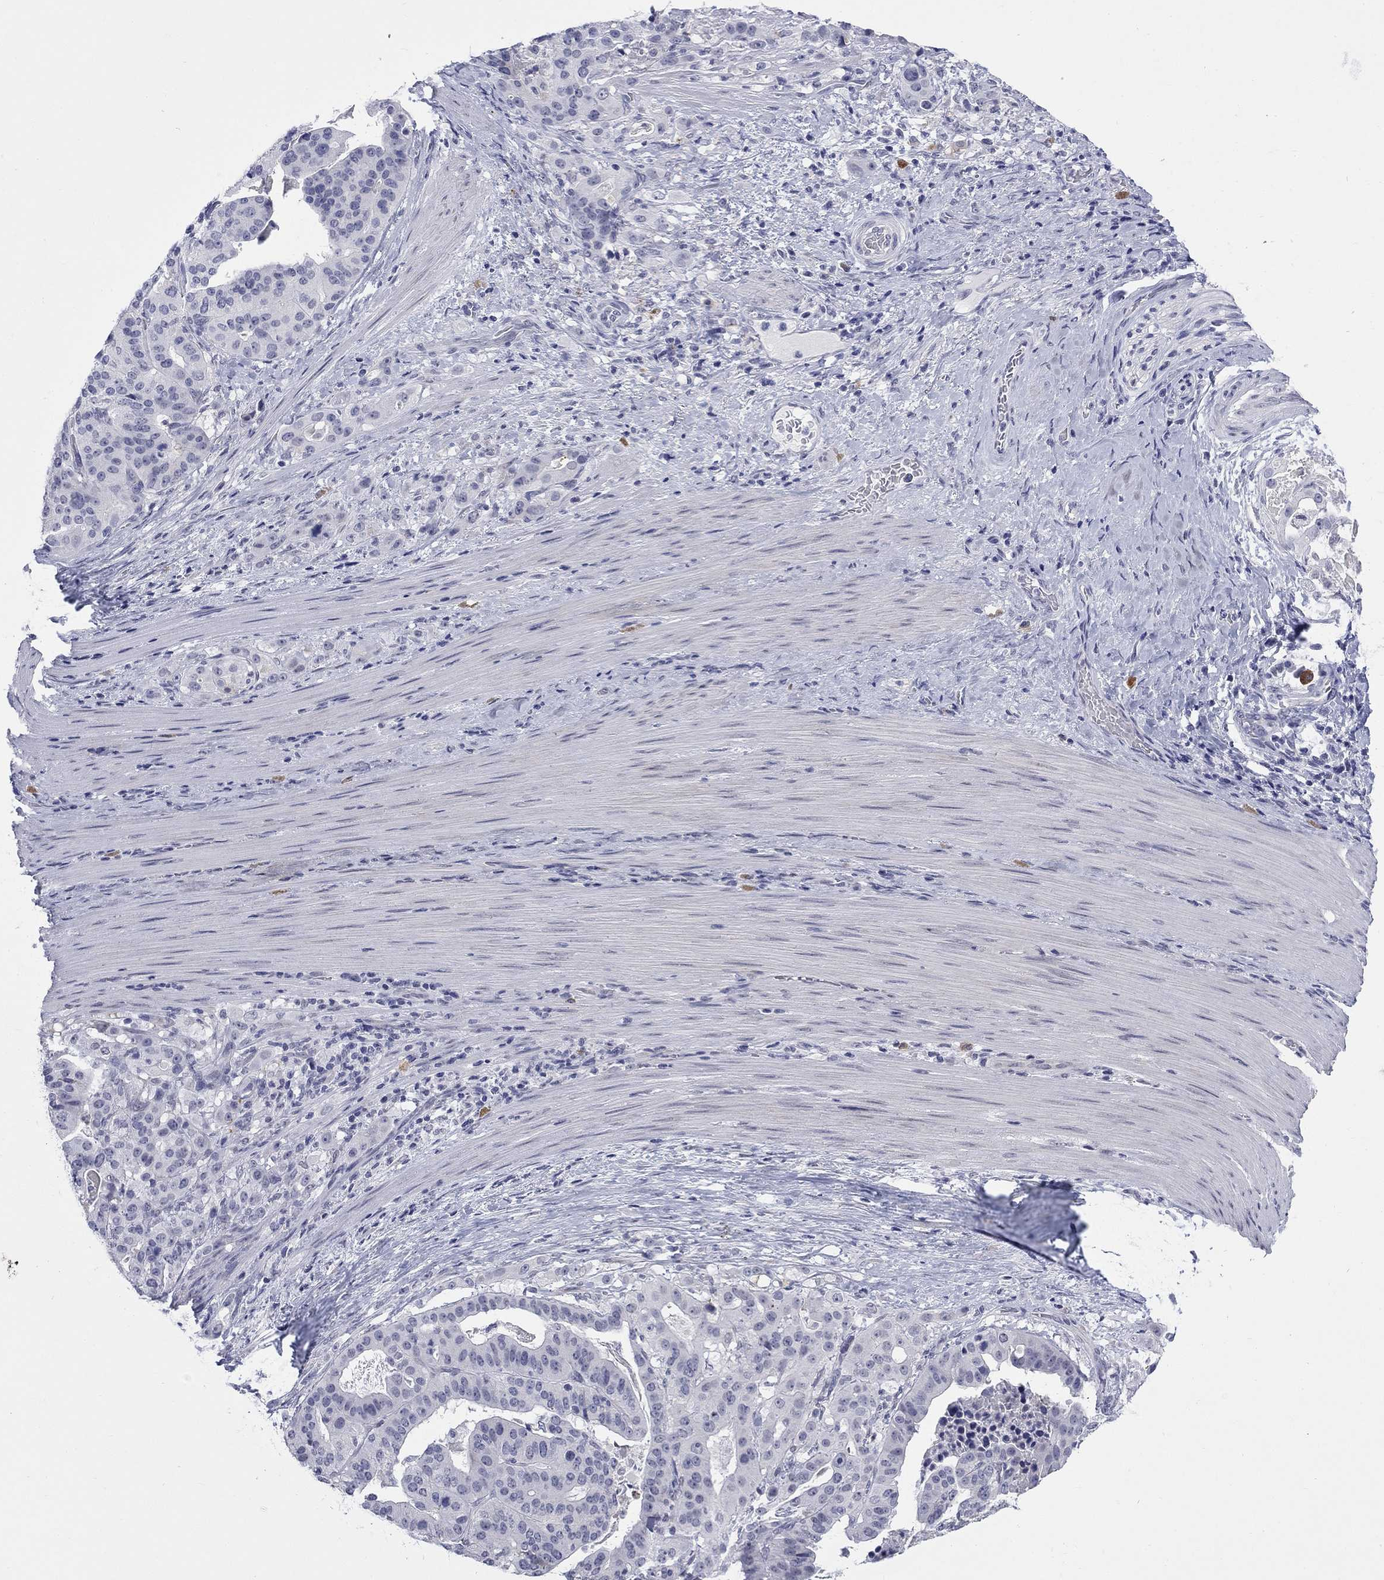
{"staining": {"intensity": "negative", "quantity": "none", "location": "none"}, "tissue": "stomach cancer", "cell_type": "Tumor cells", "image_type": "cancer", "snomed": [{"axis": "morphology", "description": "Adenocarcinoma, NOS"}, {"axis": "topography", "description": "Stomach"}], "caption": "IHC image of neoplastic tissue: human stomach cancer stained with DAB (3,3'-diaminobenzidine) shows no significant protein staining in tumor cells.", "gene": "ECEL1", "patient": {"sex": "male", "age": 48}}